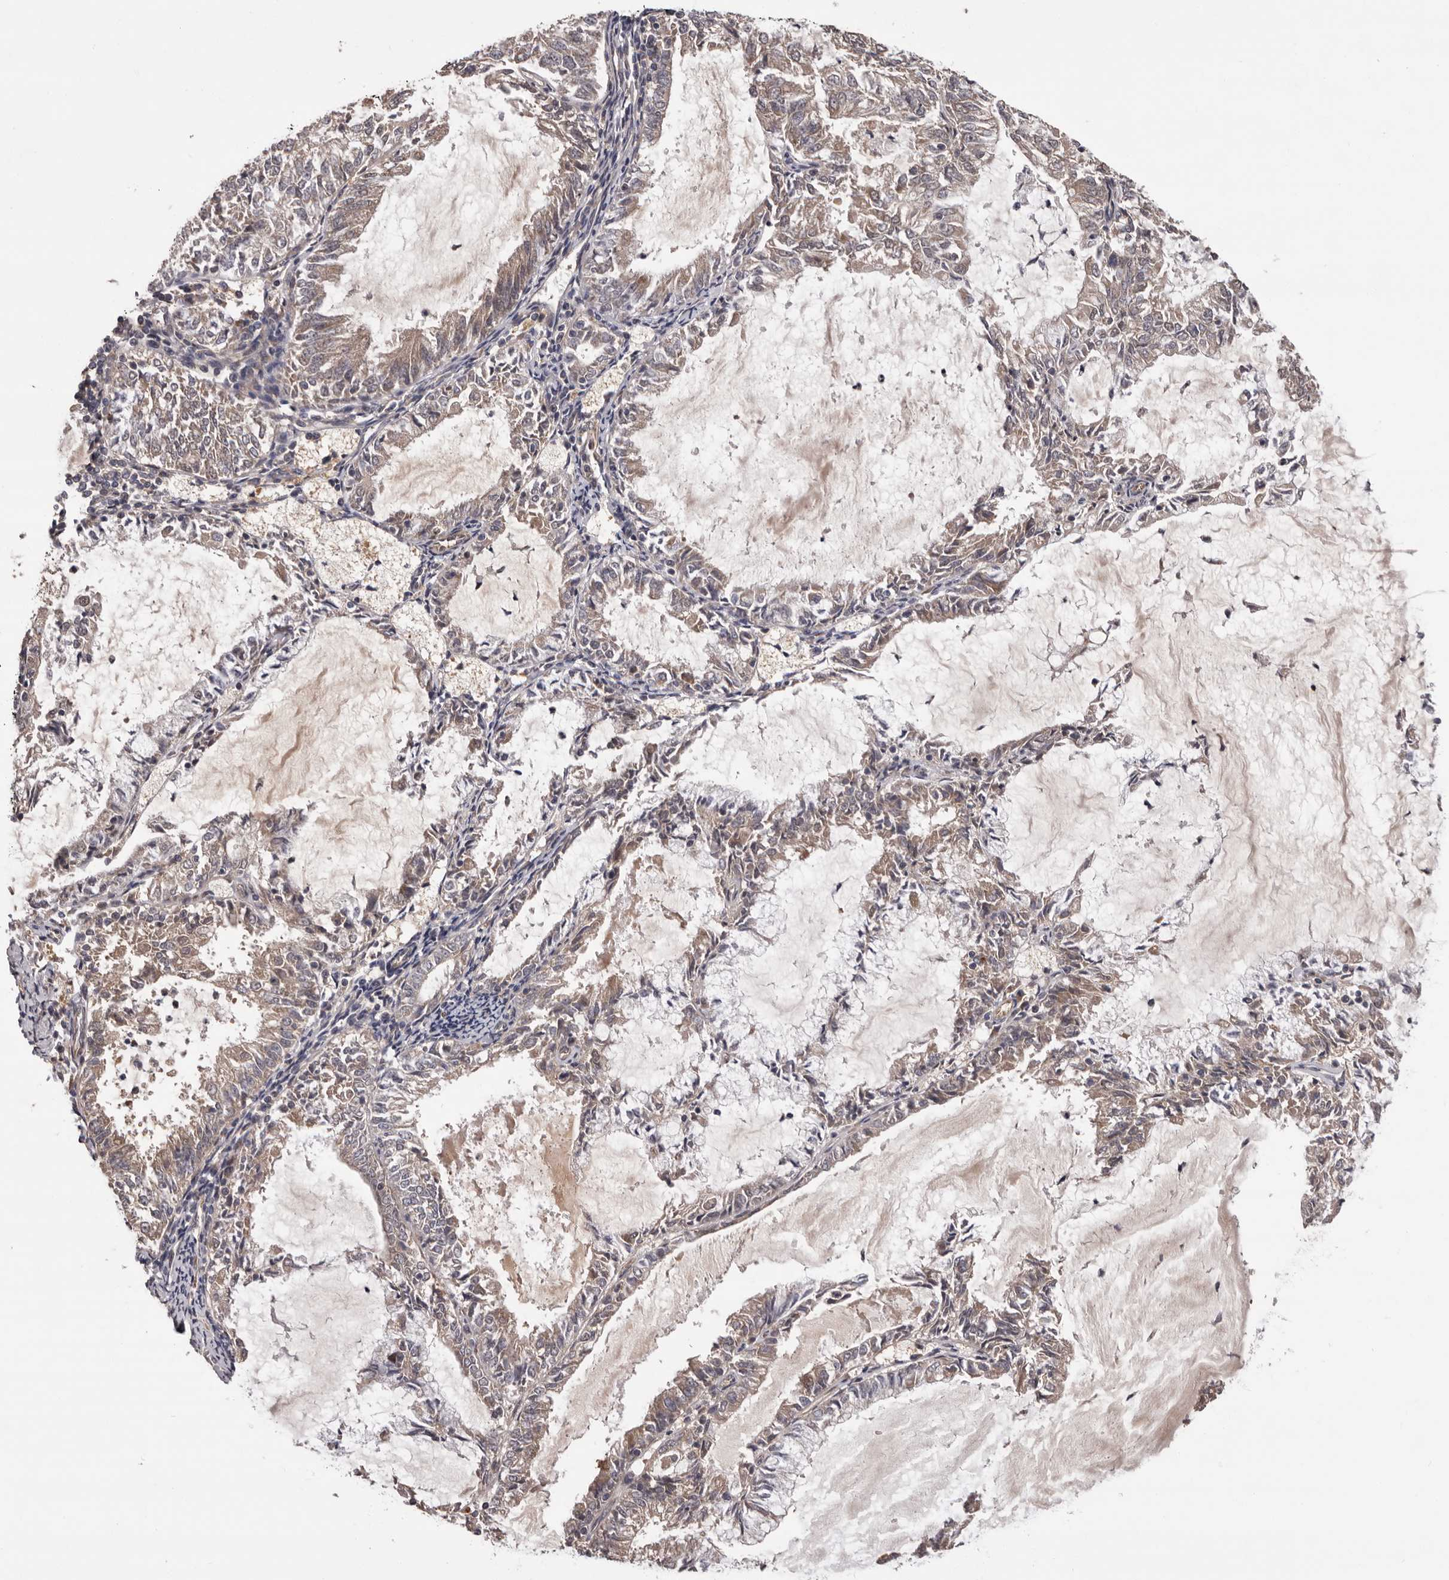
{"staining": {"intensity": "weak", "quantity": "25%-75%", "location": "cytoplasmic/membranous"}, "tissue": "endometrial cancer", "cell_type": "Tumor cells", "image_type": "cancer", "snomed": [{"axis": "morphology", "description": "Adenocarcinoma, NOS"}, {"axis": "topography", "description": "Endometrium"}], "caption": "This micrograph reveals endometrial cancer stained with immunohistochemistry to label a protein in brown. The cytoplasmic/membranous of tumor cells show weak positivity for the protein. Nuclei are counter-stained blue.", "gene": "PRKD1", "patient": {"sex": "female", "age": 57}}